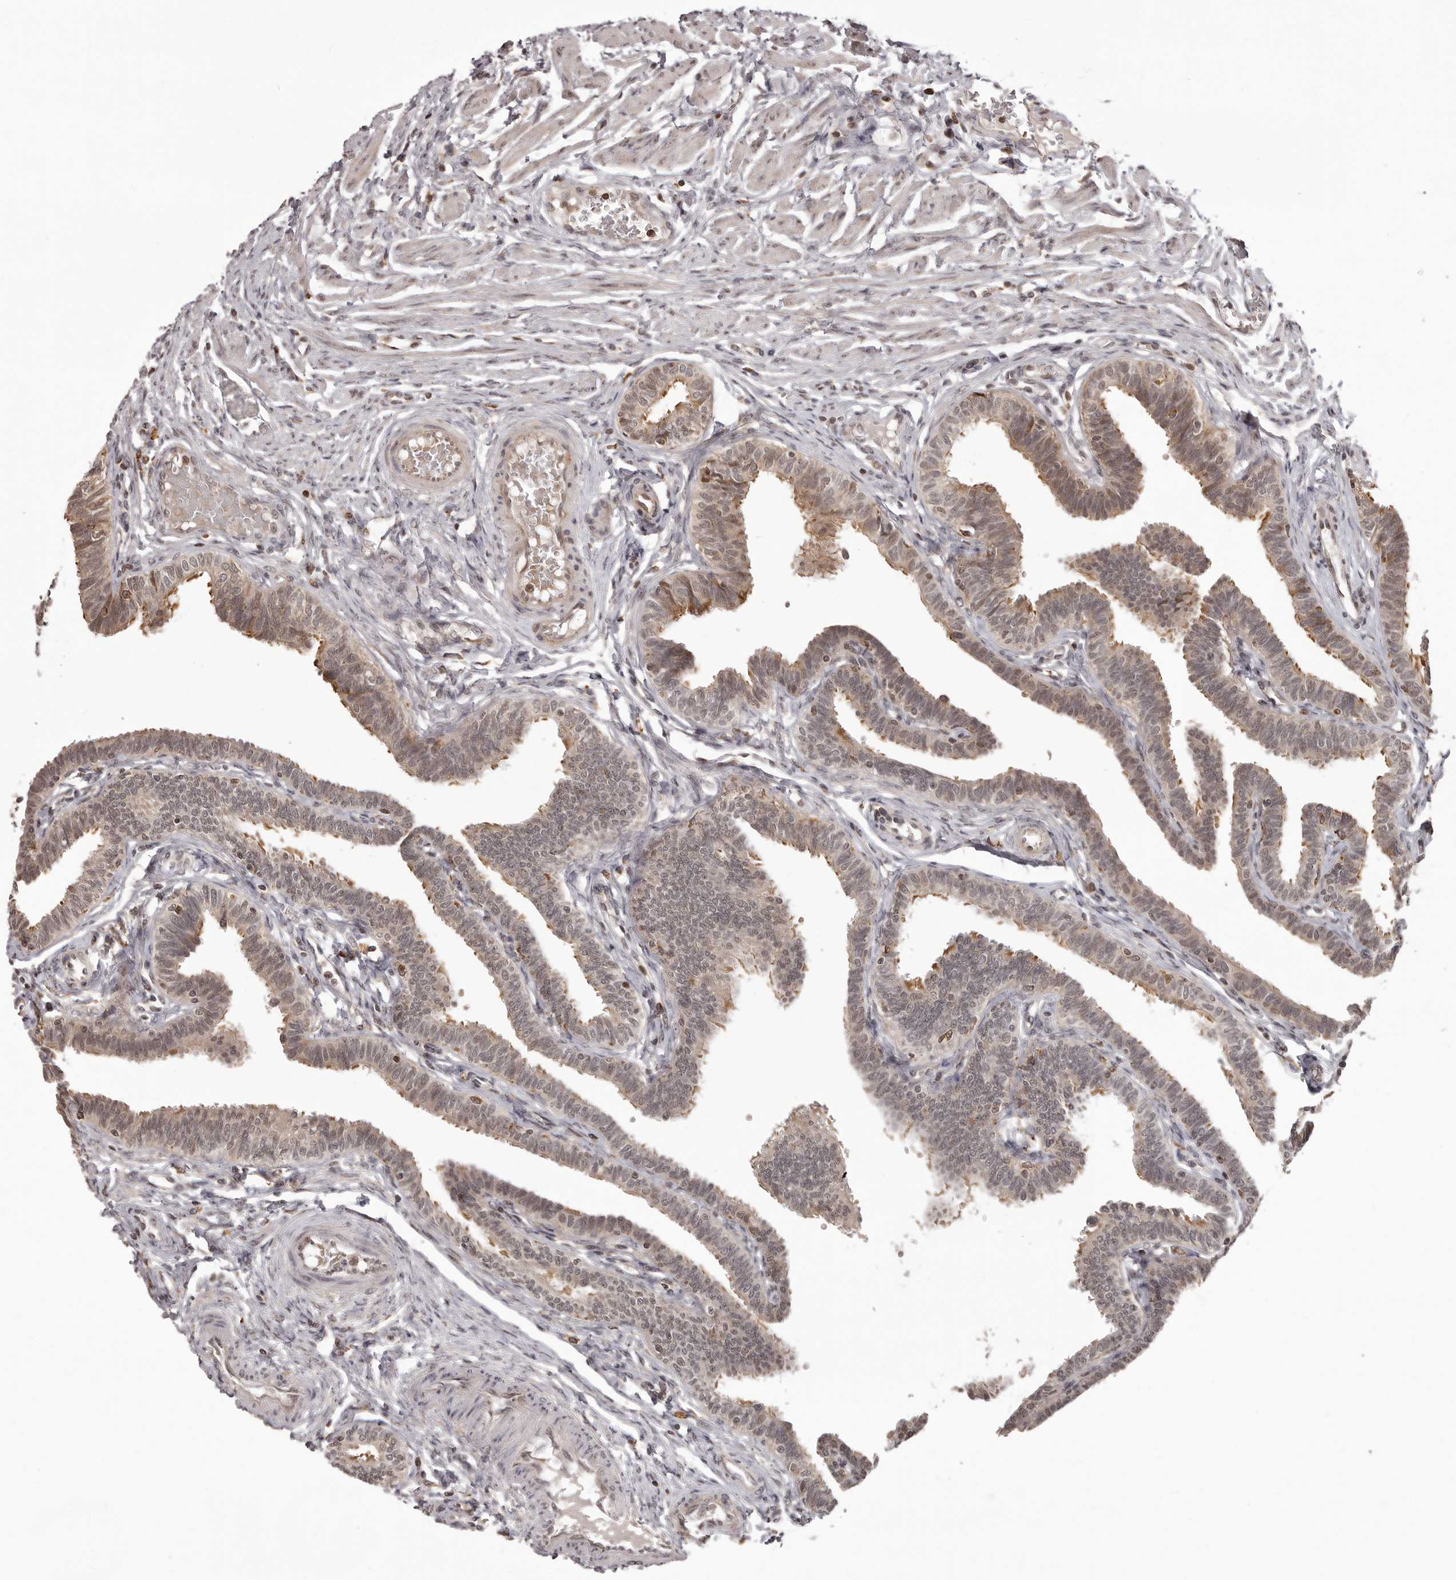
{"staining": {"intensity": "moderate", "quantity": "25%-75%", "location": "cytoplasmic/membranous,nuclear"}, "tissue": "fallopian tube", "cell_type": "Glandular cells", "image_type": "normal", "snomed": [{"axis": "morphology", "description": "Normal tissue, NOS"}, {"axis": "topography", "description": "Fallopian tube"}, {"axis": "topography", "description": "Ovary"}], "caption": "Immunohistochemical staining of benign human fallopian tube displays moderate cytoplasmic/membranous,nuclear protein positivity in about 25%-75% of glandular cells.", "gene": "IL32", "patient": {"sex": "female", "age": 23}}